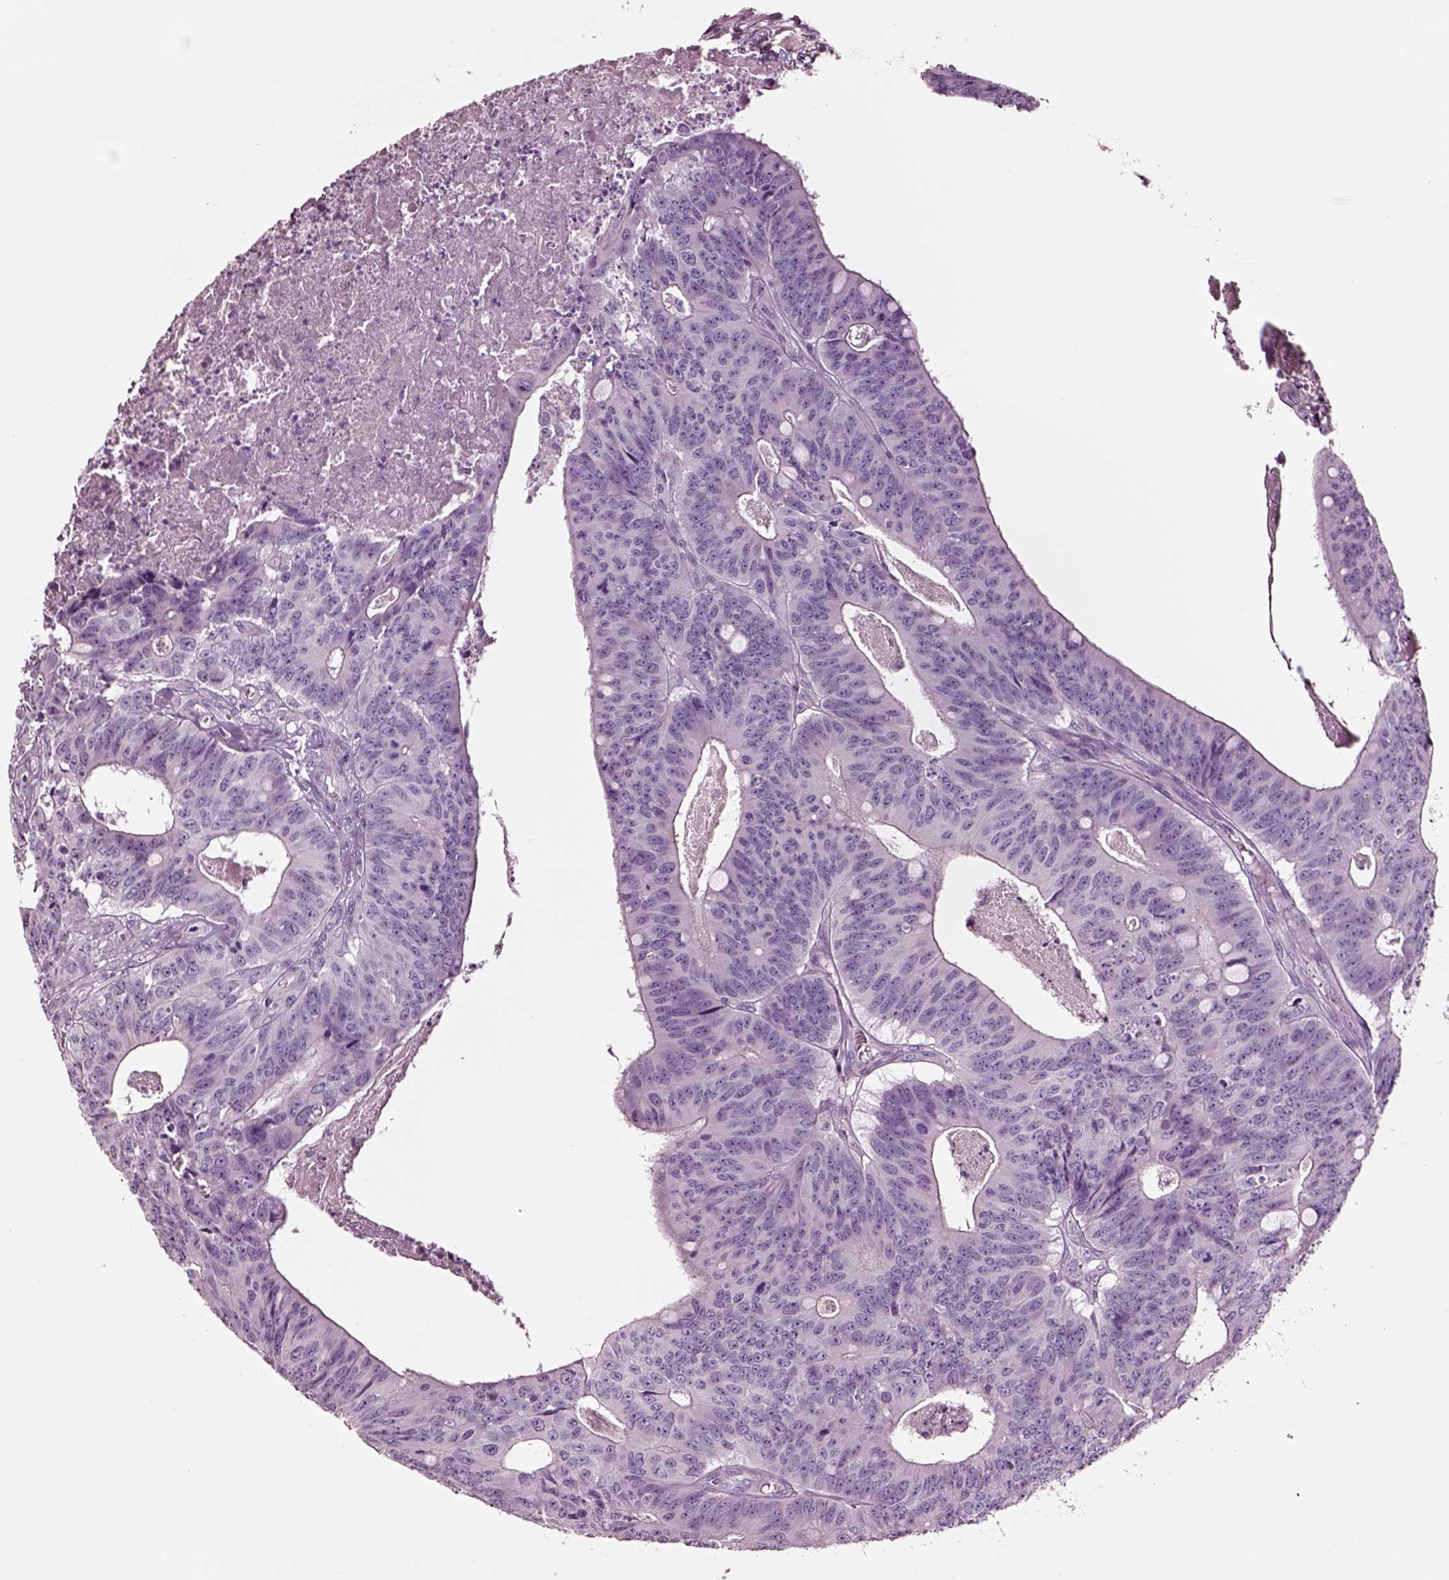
{"staining": {"intensity": "negative", "quantity": "none", "location": "none"}, "tissue": "colorectal cancer", "cell_type": "Tumor cells", "image_type": "cancer", "snomed": [{"axis": "morphology", "description": "Adenocarcinoma, NOS"}, {"axis": "topography", "description": "Colon"}], "caption": "Immunohistochemistry of colorectal cancer shows no positivity in tumor cells. (Immunohistochemistry, brightfield microscopy, high magnification).", "gene": "NMRK2", "patient": {"sex": "male", "age": 84}}